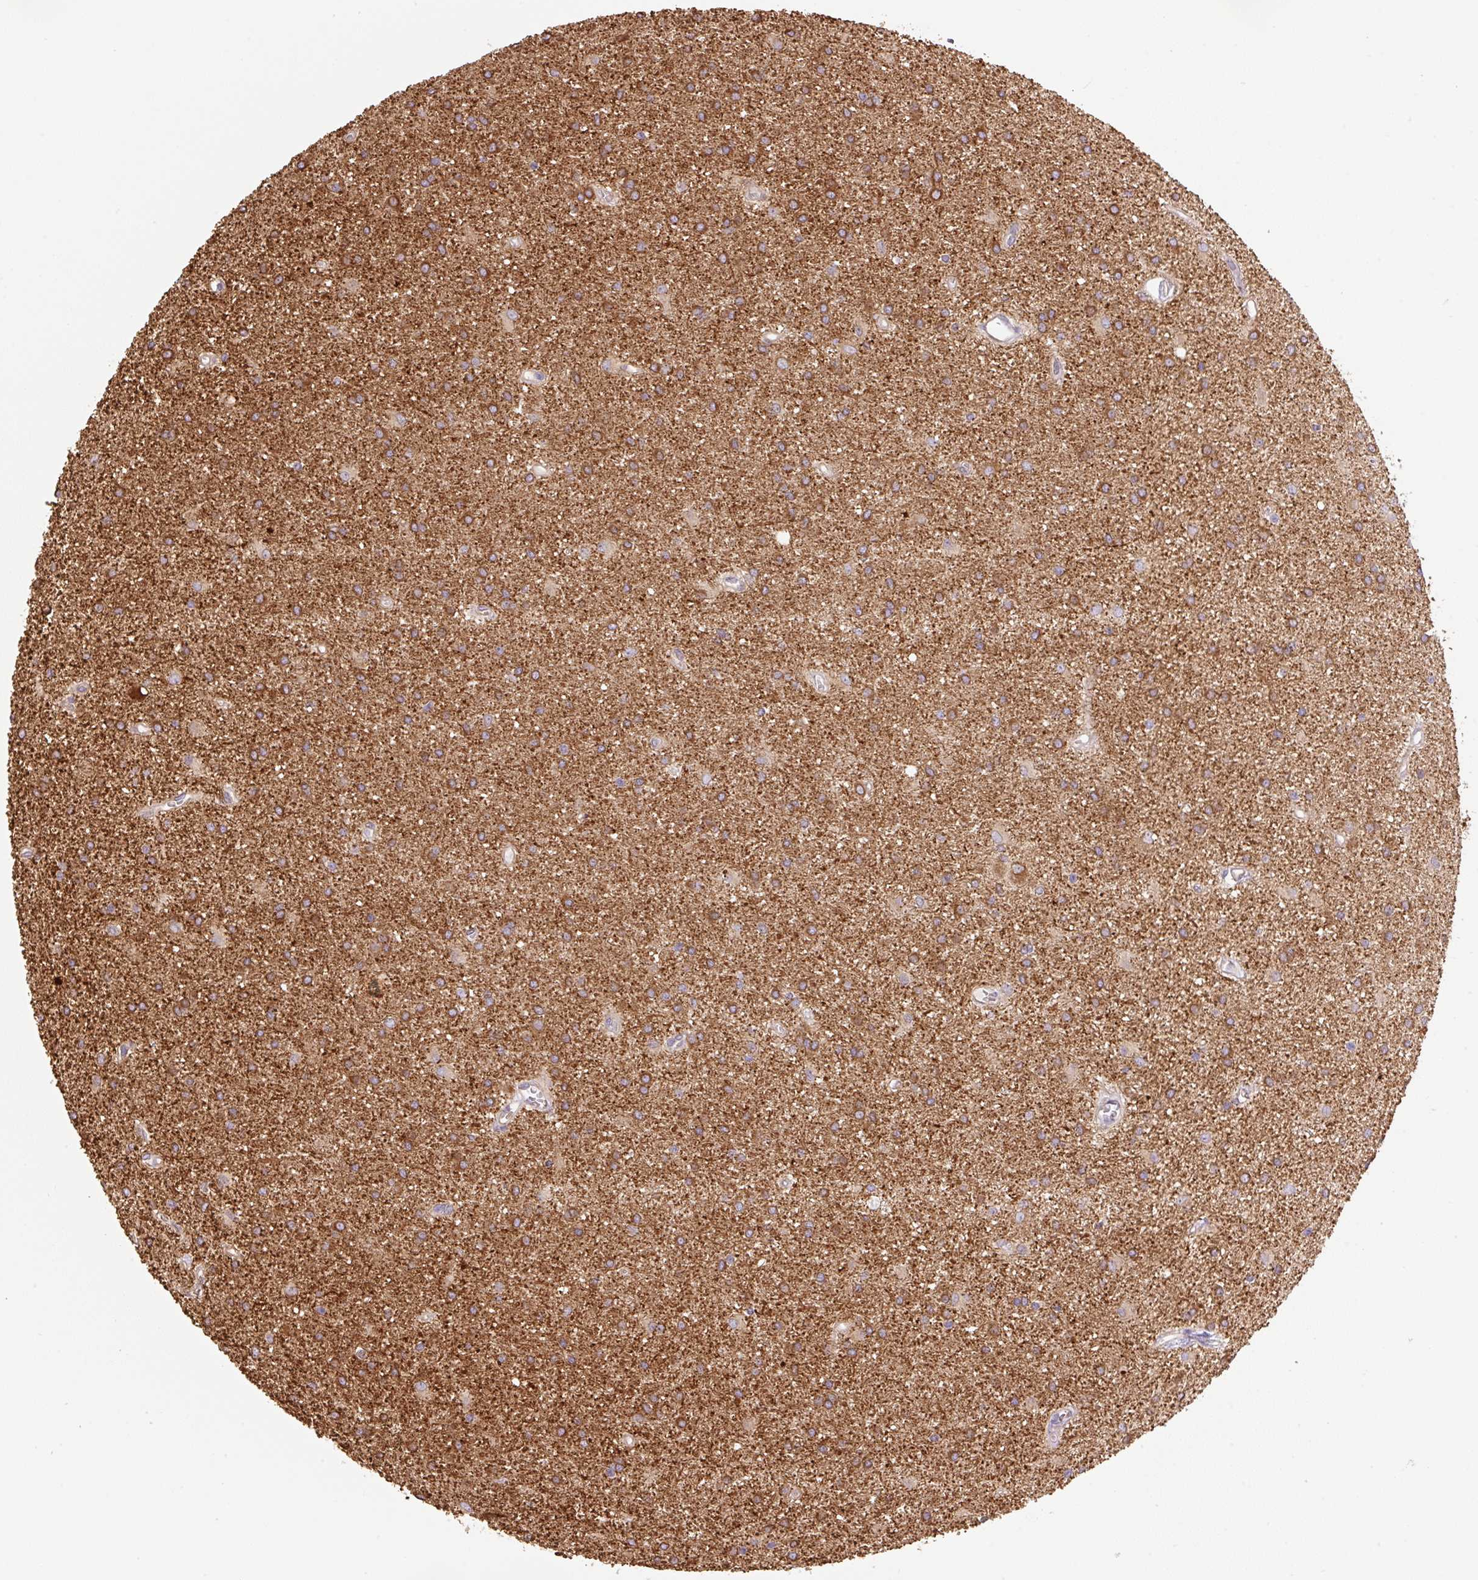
{"staining": {"intensity": "strong", "quantity": ">75%", "location": "cytoplasmic/membranous"}, "tissue": "glioma", "cell_type": "Tumor cells", "image_type": "cancer", "snomed": [{"axis": "morphology", "description": "Glioma, malignant, High grade"}, {"axis": "topography", "description": "Brain"}], "caption": "Protein expression analysis of glioma demonstrates strong cytoplasmic/membranous staining in approximately >75% of tumor cells.", "gene": "COX8A", "patient": {"sex": "female", "age": 50}}